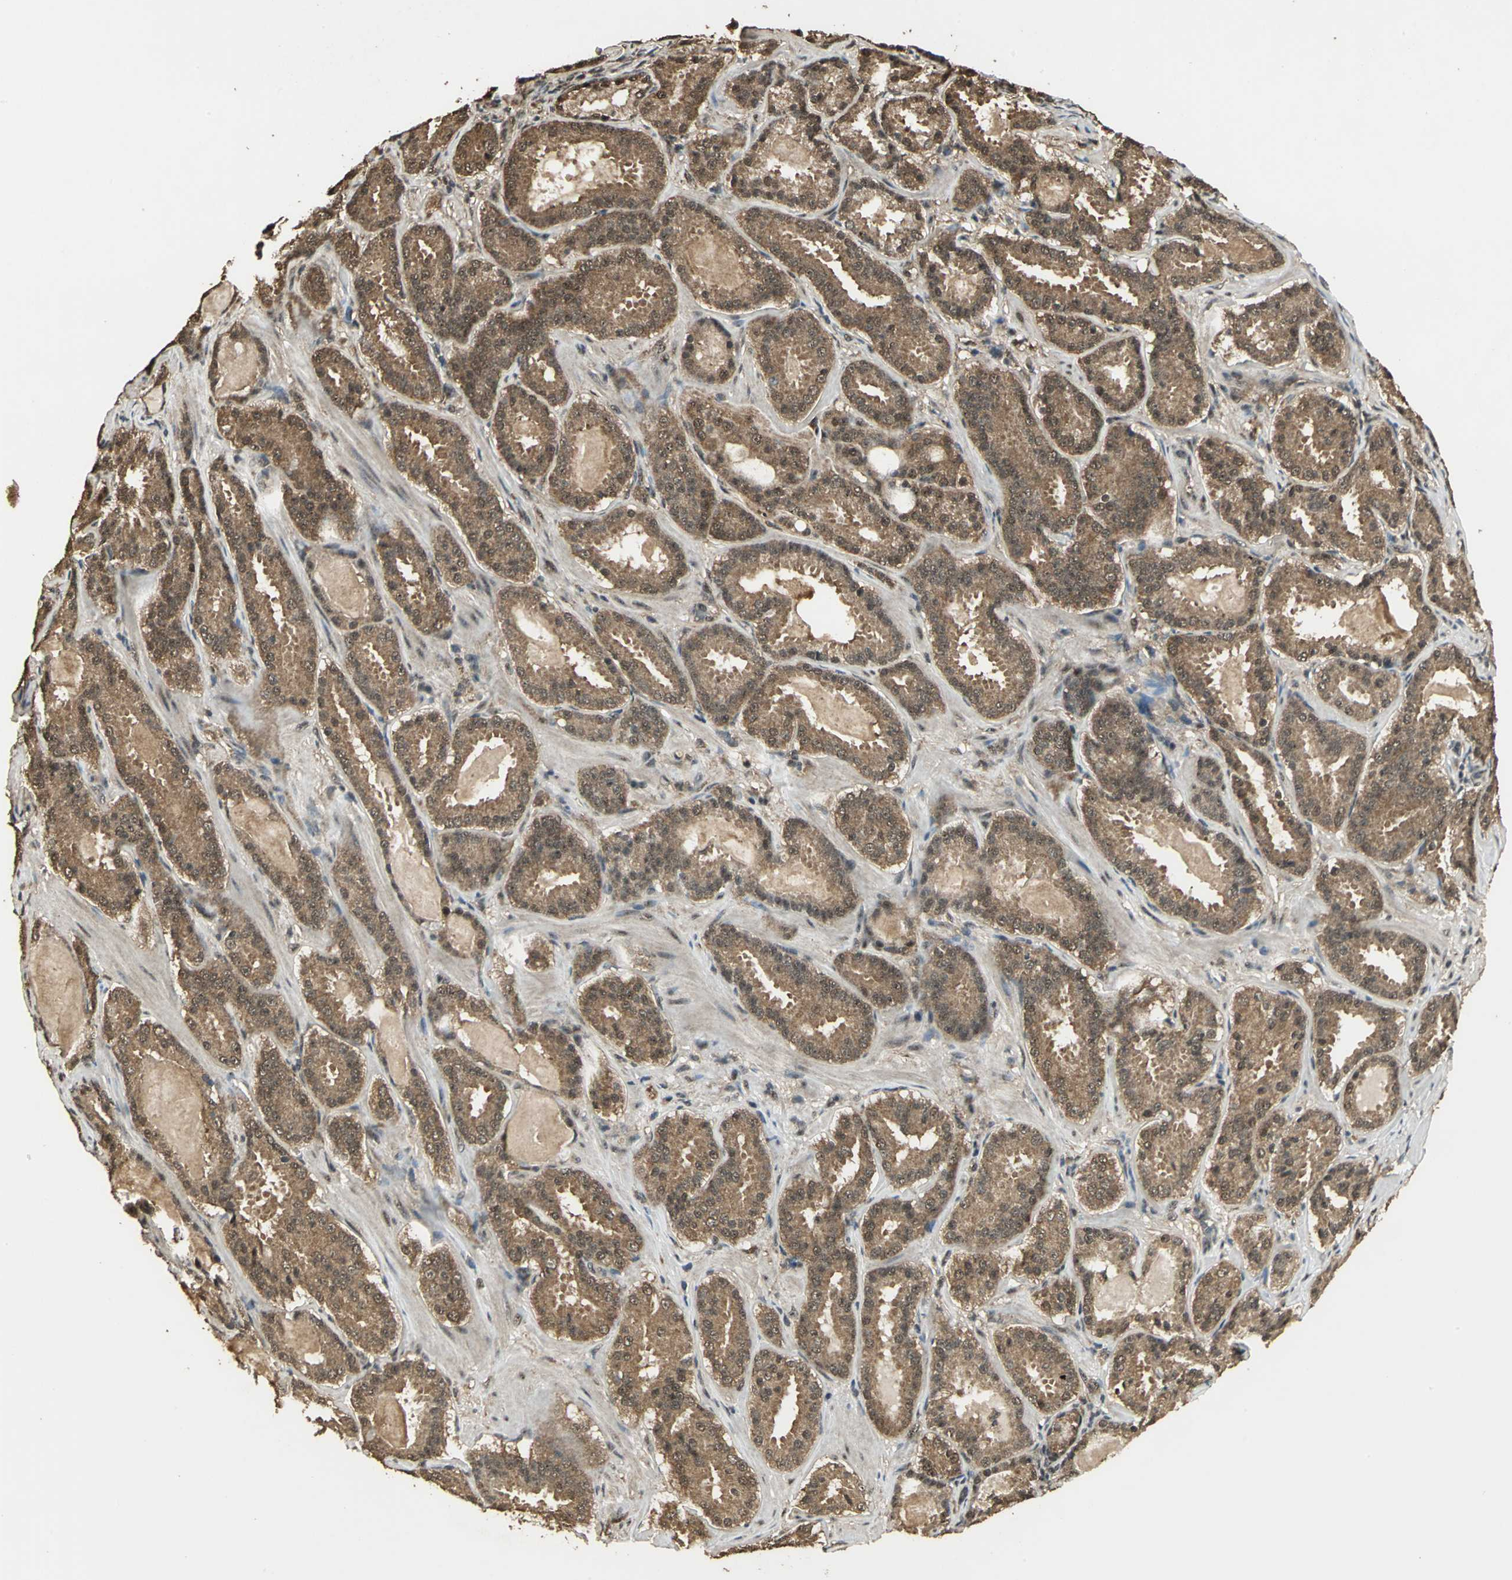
{"staining": {"intensity": "strong", "quantity": ">75%", "location": "cytoplasmic/membranous"}, "tissue": "prostate cancer", "cell_type": "Tumor cells", "image_type": "cancer", "snomed": [{"axis": "morphology", "description": "Adenocarcinoma, Medium grade"}, {"axis": "topography", "description": "Prostate"}], "caption": "The immunohistochemical stain labels strong cytoplasmic/membranous positivity in tumor cells of adenocarcinoma (medium-grade) (prostate) tissue. (DAB (3,3'-diaminobenzidine) IHC, brown staining for protein, blue staining for nuclei).", "gene": "UCHL5", "patient": {"sex": "male", "age": 73}}